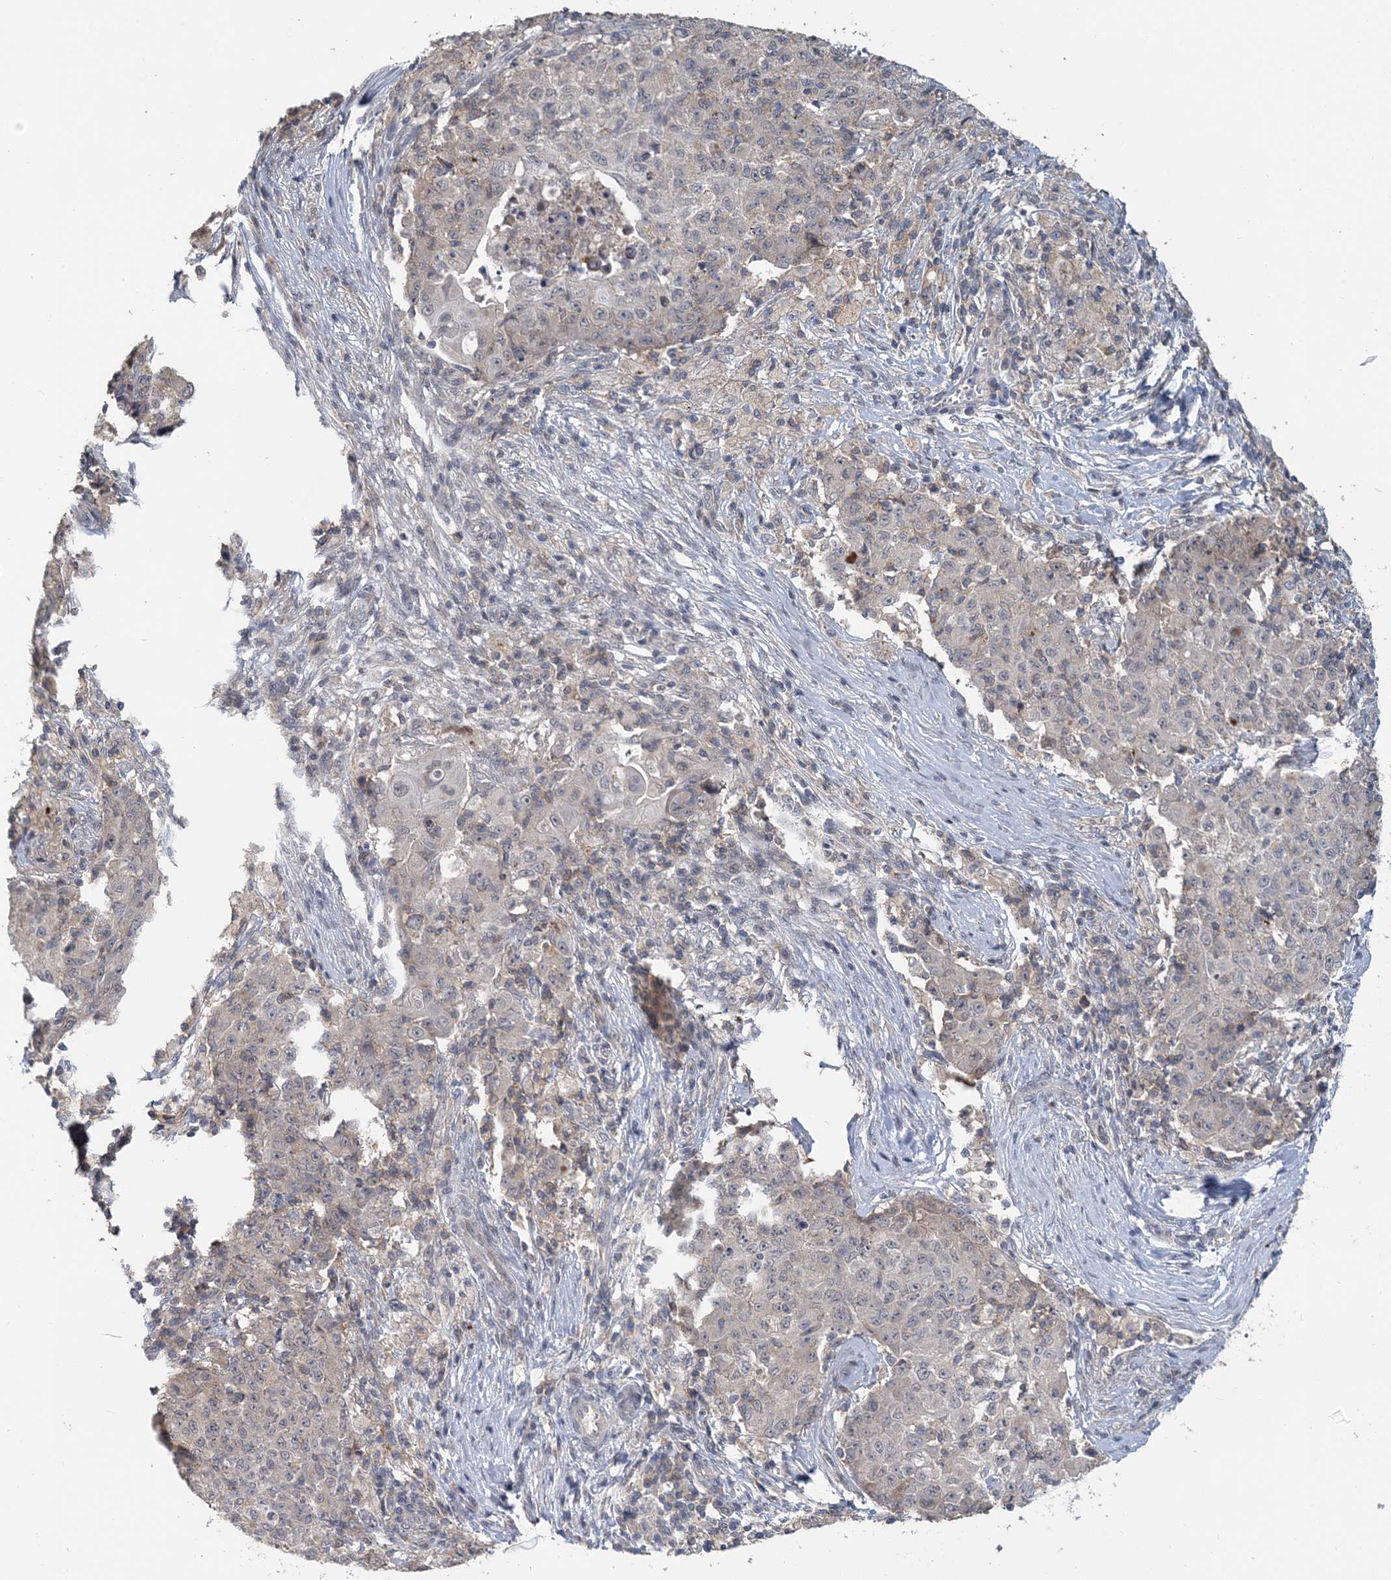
{"staining": {"intensity": "weak", "quantity": "<25%", "location": "cytoplasmic/membranous"}, "tissue": "ovarian cancer", "cell_type": "Tumor cells", "image_type": "cancer", "snomed": [{"axis": "morphology", "description": "Carcinoma, endometroid"}, {"axis": "topography", "description": "Ovary"}], "caption": "A high-resolution image shows IHC staining of ovarian cancer, which displays no significant expression in tumor cells.", "gene": "RNF25", "patient": {"sex": "female", "age": 42}}